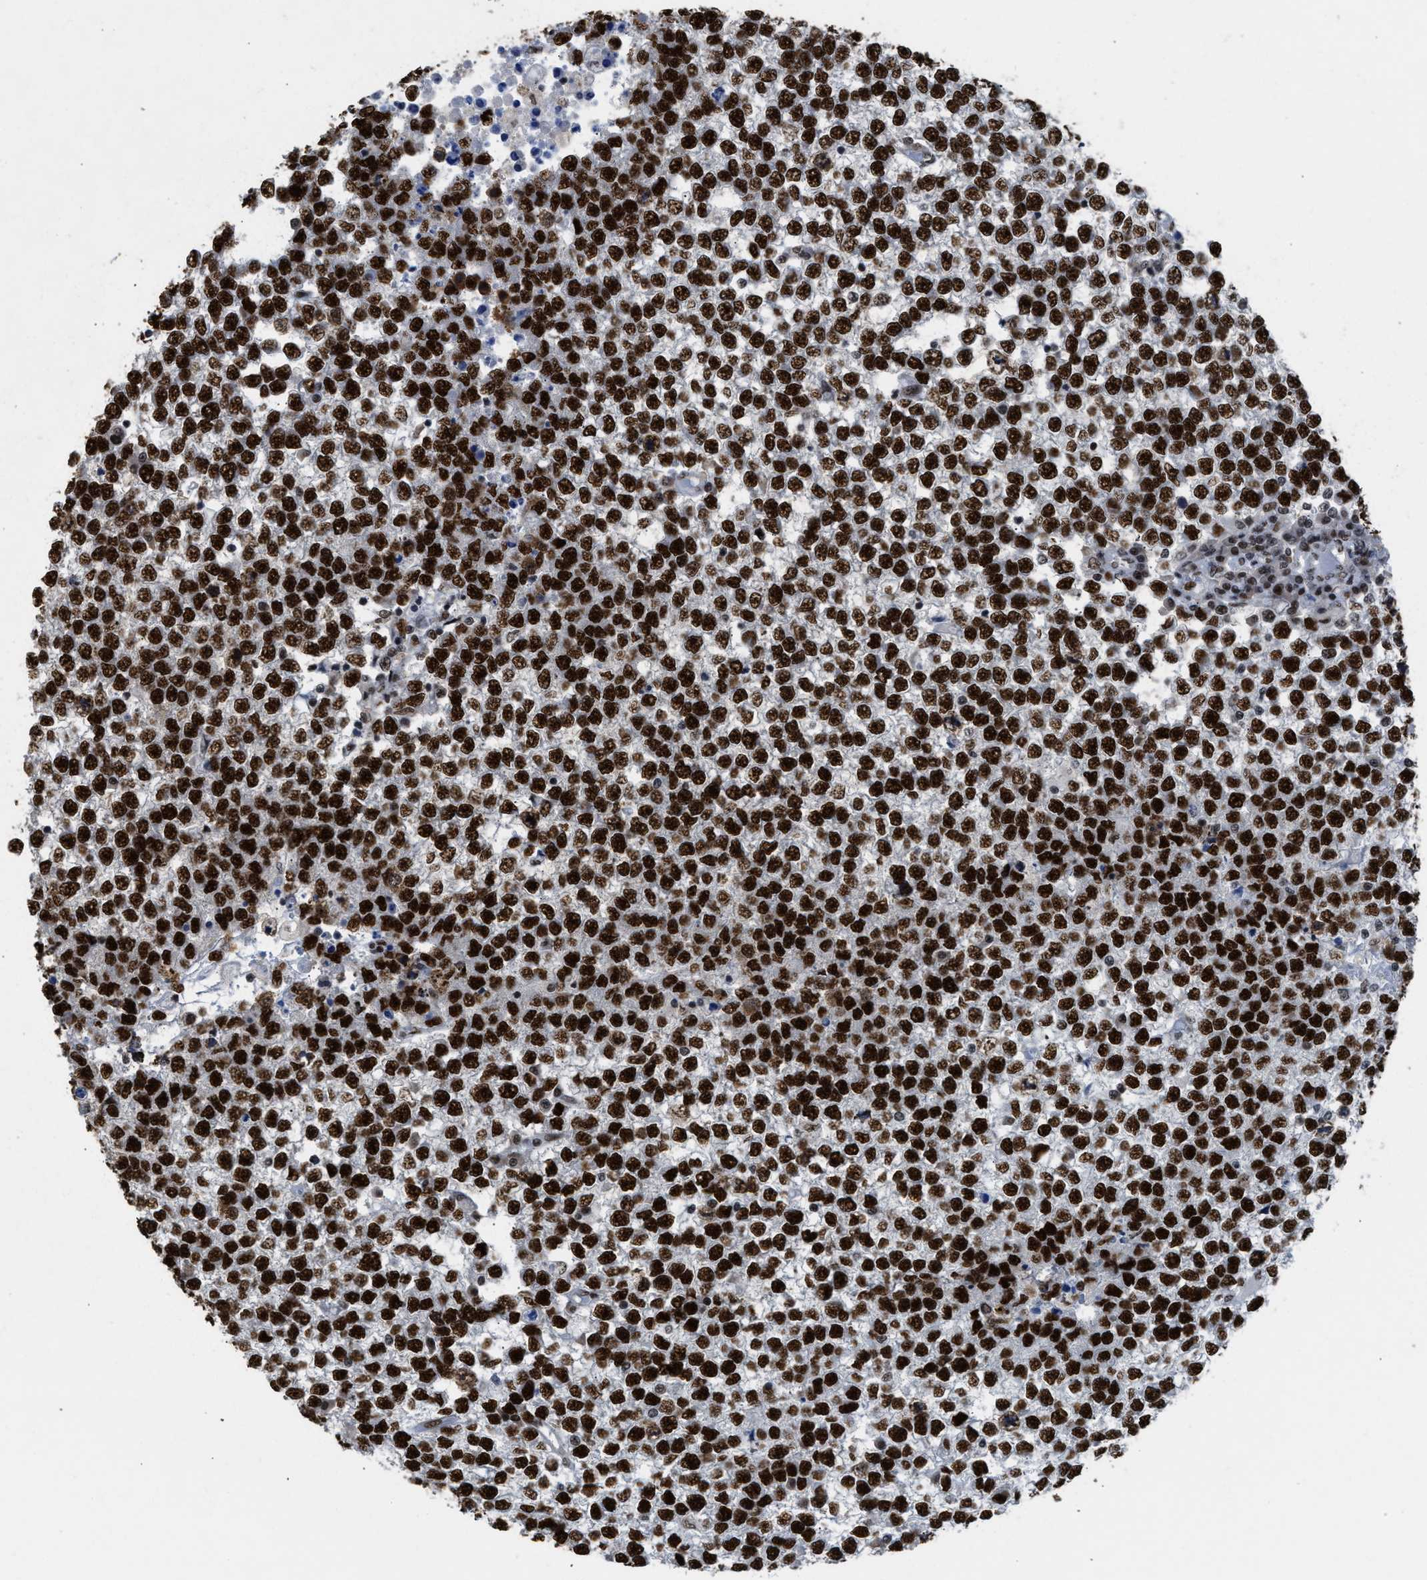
{"staining": {"intensity": "strong", "quantity": ">75%", "location": "nuclear"}, "tissue": "testis cancer", "cell_type": "Tumor cells", "image_type": "cancer", "snomed": [{"axis": "morphology", "description": "Seminoma, NOS"}, {"axis": "topography", "description": "Testis"}], "caption": "Protein staining reveals strong nuclear positivity in about >75% of tumor cells in testis cancer (seminoma).", "gene": "SCAF4", "patient": {"sex": "male", "age": 65}}